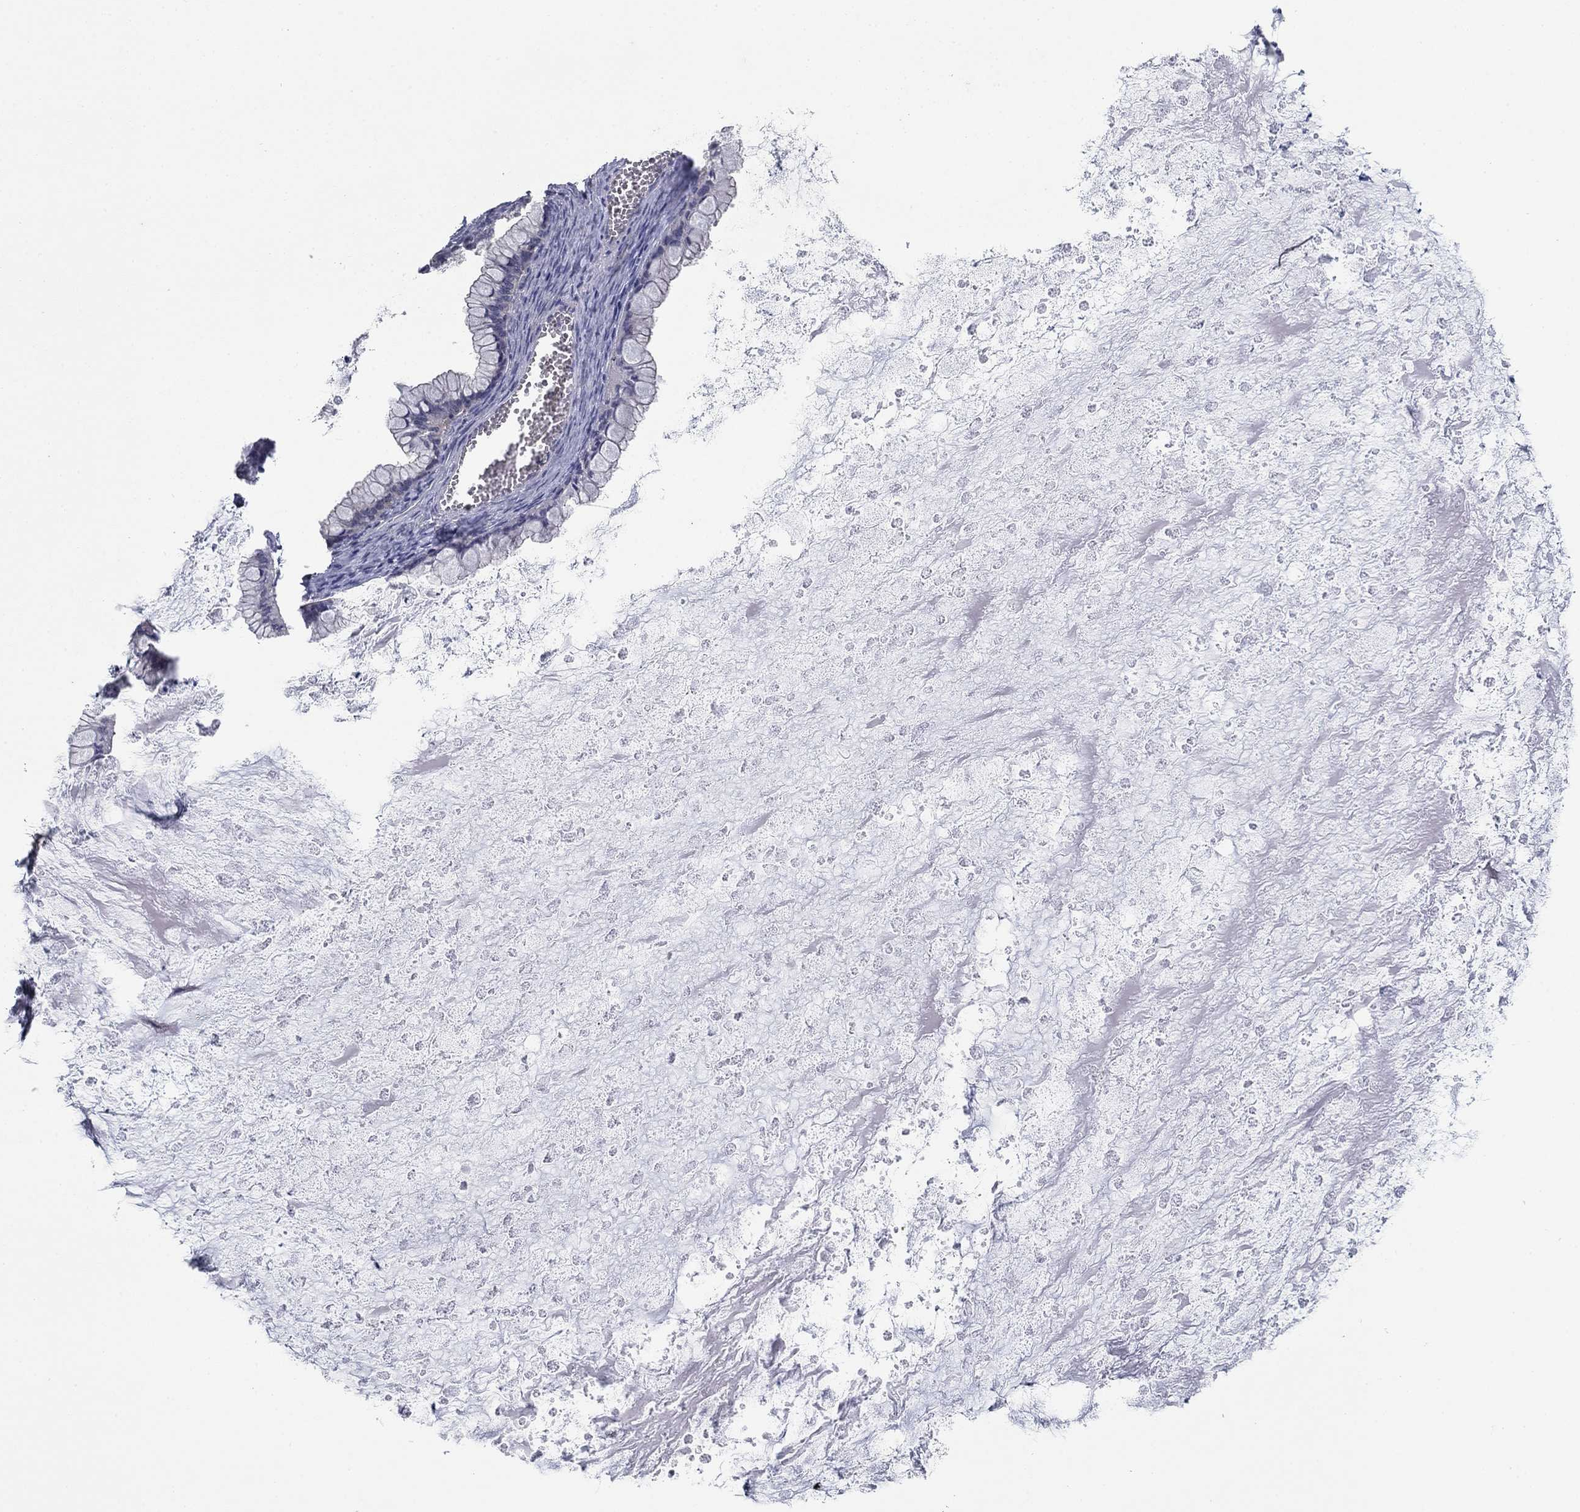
{"staining": {"intensity": "negative", "quantity": "none", "location": "none"}, "tissue": "ovarian cancer", "cell_type": "Tumor cells", "image_type": "cancer", "snomed": [{"axis": "morphology", "description": "Cystadenocarcinoma, mucinous, NOS"}, {"axis": "topography", "description": "Ovary"}], "caption": "Mucinous cystadenocarcinoma (ovarian) was stained to show a protein in brown. There is no significant expression in tumor cells. Nuclei are stained in blue.", "gene": "GRK7", "patient": {"sex": "female", "age": 67}}